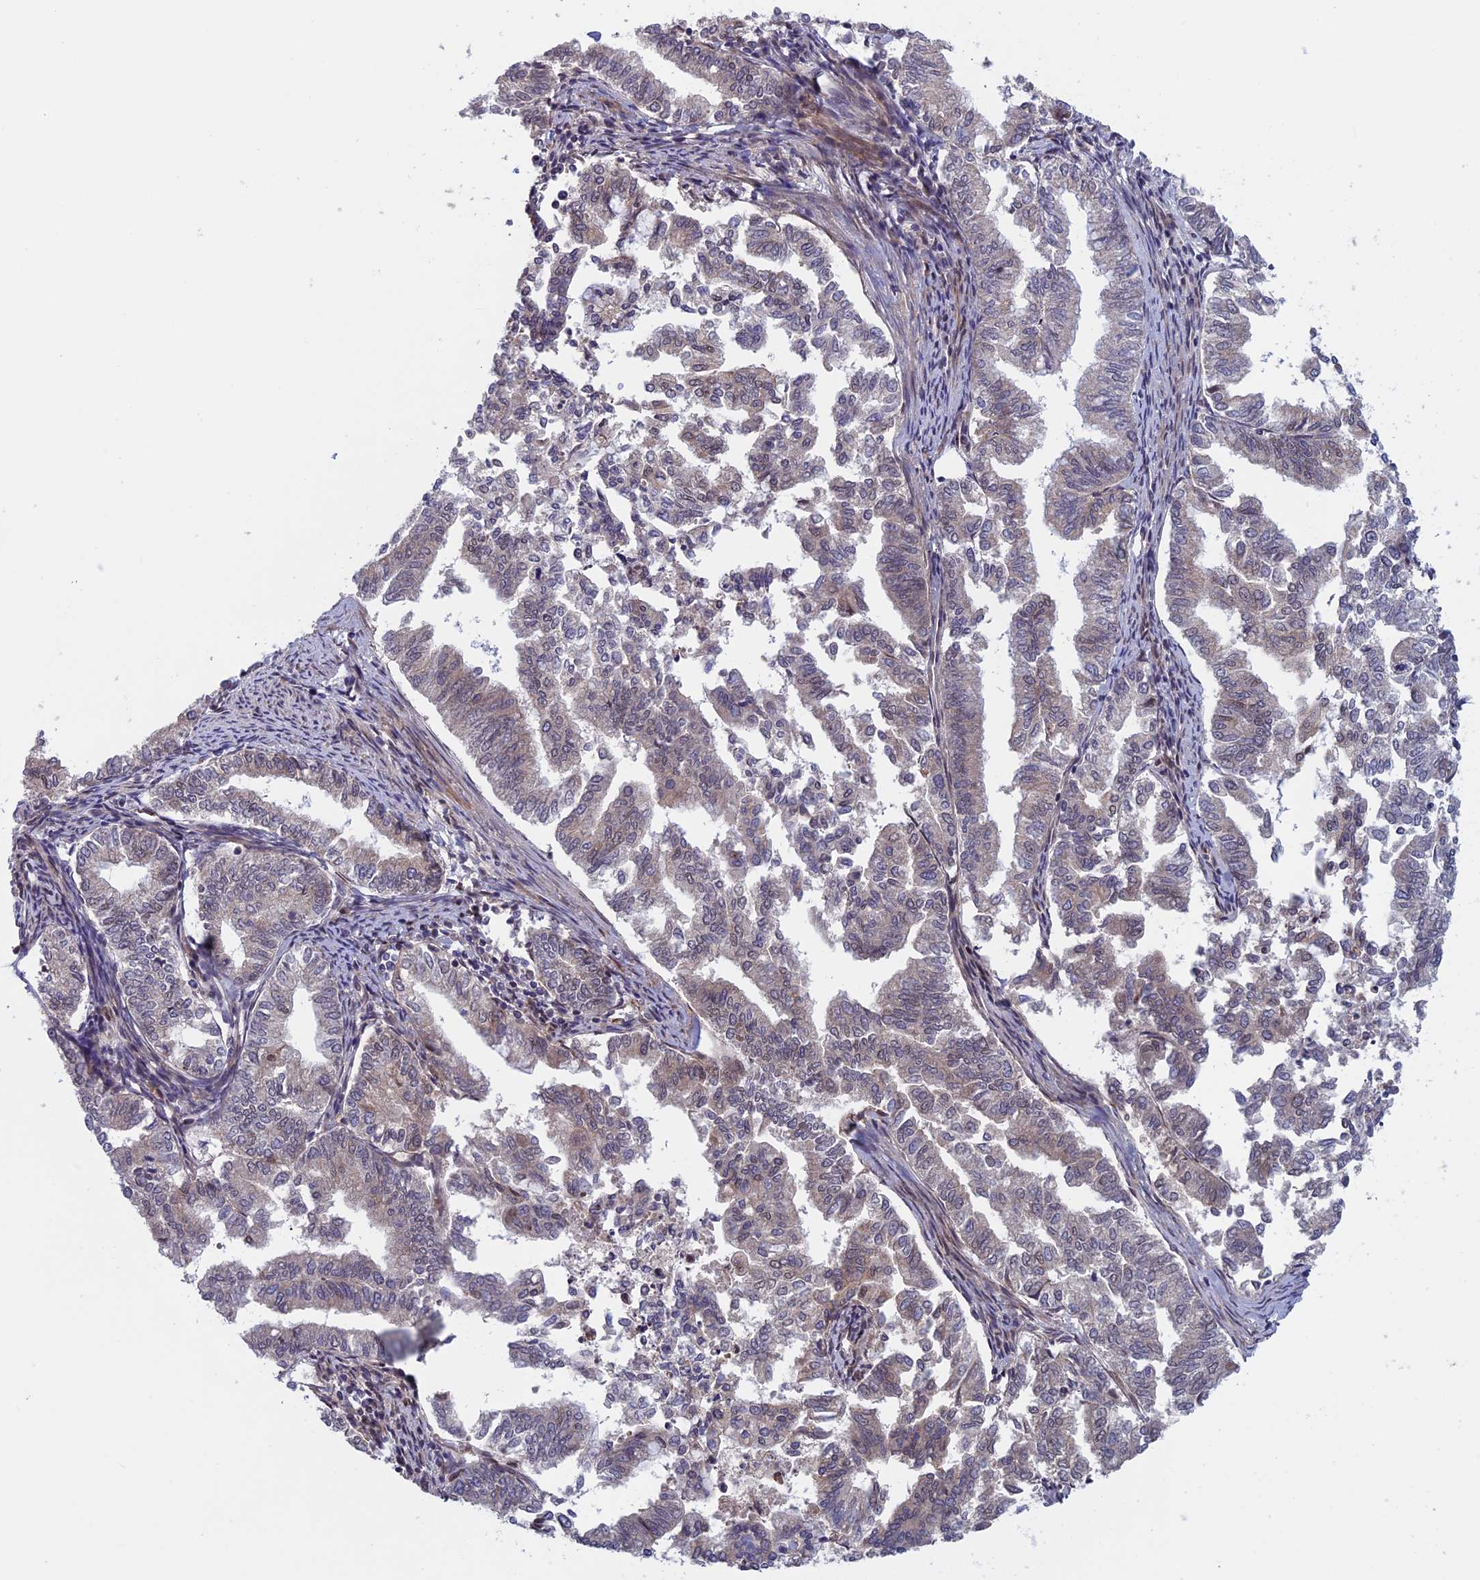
{"staining": {"intensity": "weak", "quantity": "<25%", "location": "cytoplasmic/membranous,nuclear"}, "tissue": "endometrial cancer", "cell_type": "Tumor cells", "image_type": "cancer", "snomed": [{"axis": "morphology", "description": "Adenocarcinoma, NOS"}, {"axis": "topography", "description": "Endometrium"}], "caption": "Adenocarcinoma (endometrial) stained for a protein using immunohistochemistry displays no staining tumor cells.", "gene": "FADS1", "patient": {"sex": "female", "age": 79}}